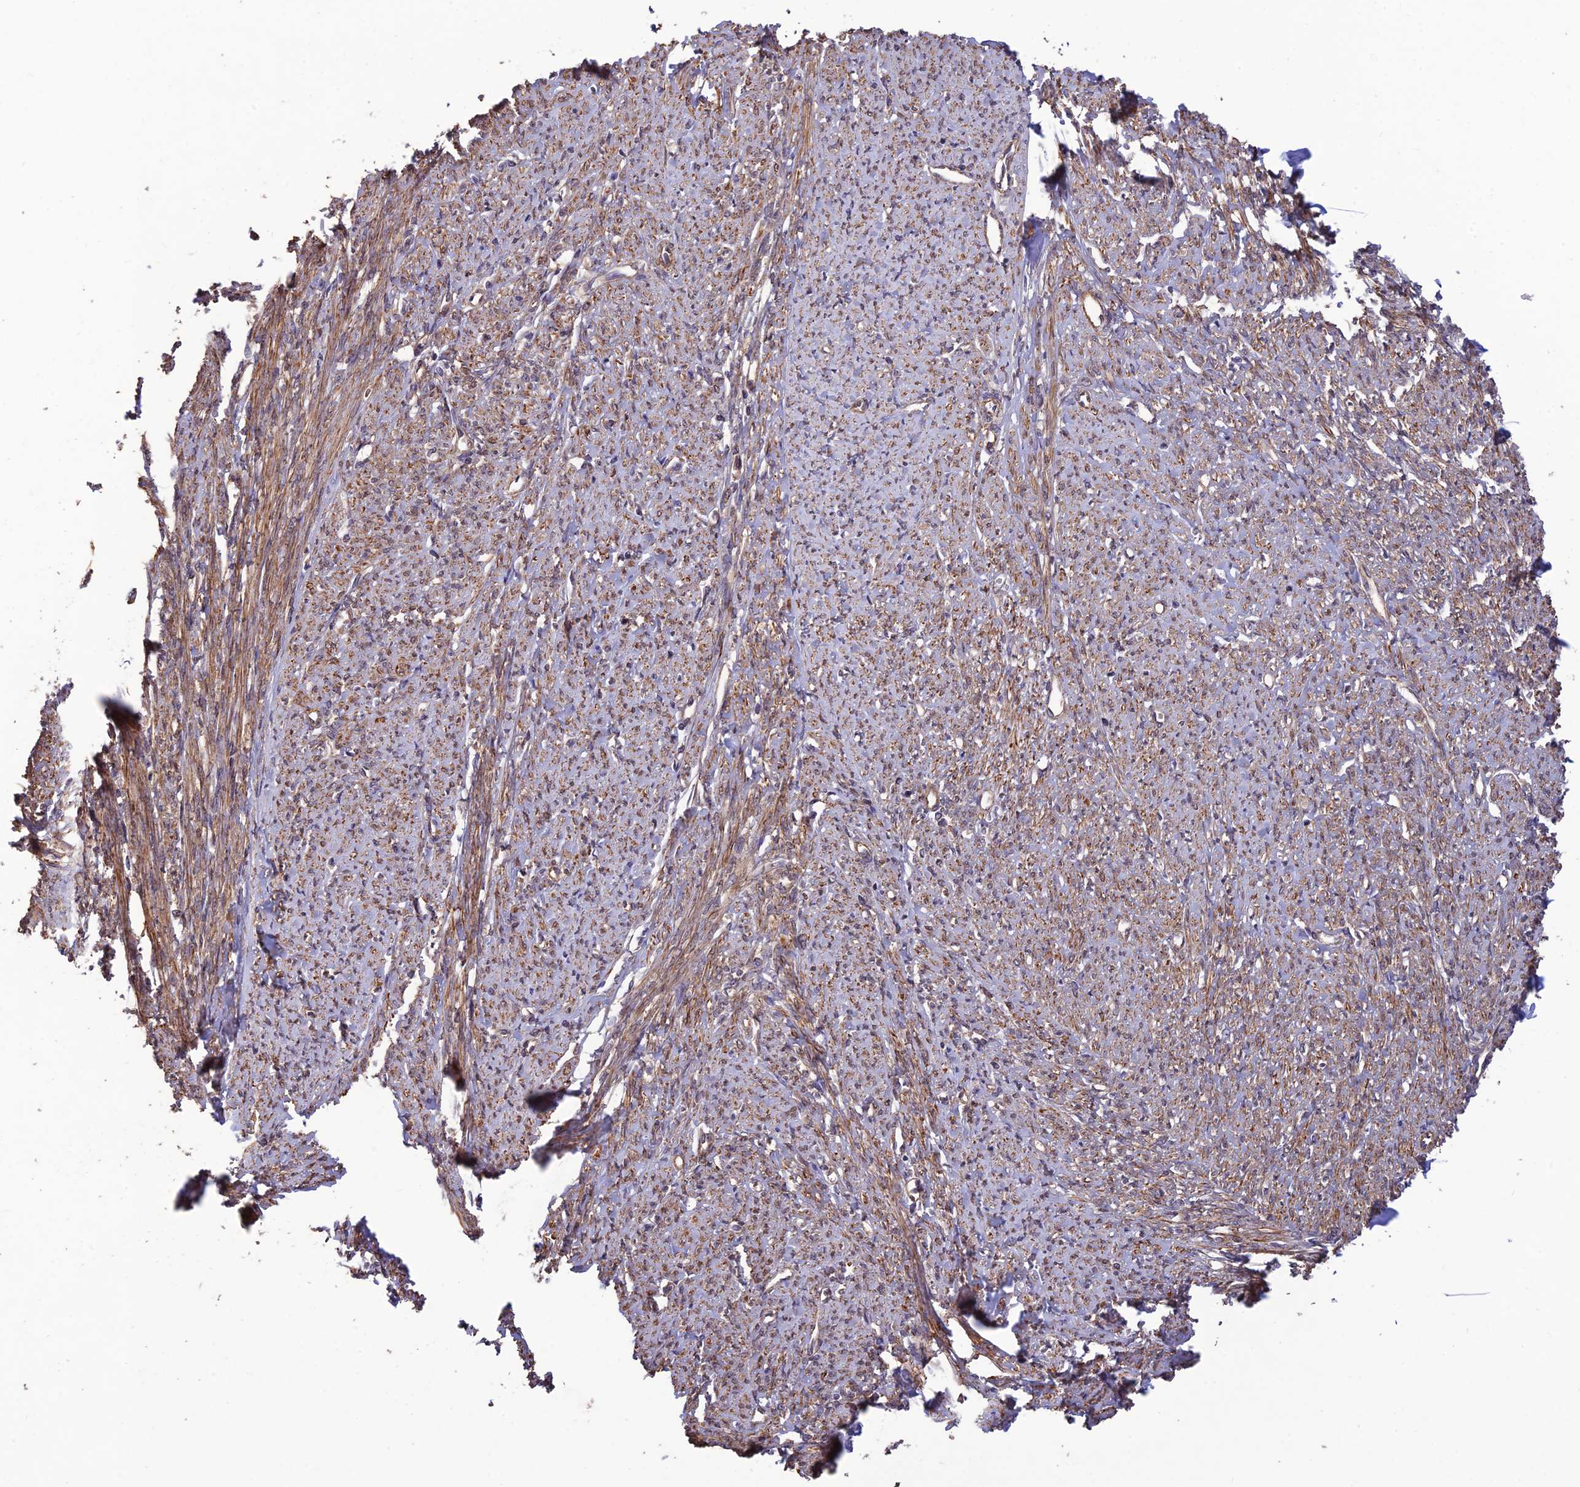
{"staining": {"intensity": "strong", "quantity": "25%-75%", "location": "cytoplasmic/membranous"}, "tissue": "smooth muscle", "cell_type": "Smooth muscle cells", "image_type": "normal", "snomed": [{"axis": "morphology", "description": "Normal tissue, NOS"}, {"axis": "topography", "description": "Smooth muscle"}, {"axis": "topography", "description": "Uterus"}], "caption": "IHC of benign smooth muscle demonstrates high levels of strong cytoplasmic/membranous staining in approximately 25%-75% of smooth muscle cells. (Brightfield microscopy of DAB IHC at high magnification).", "gene": "PAGR1", "patient": {"sex": "female", "age": 59}}